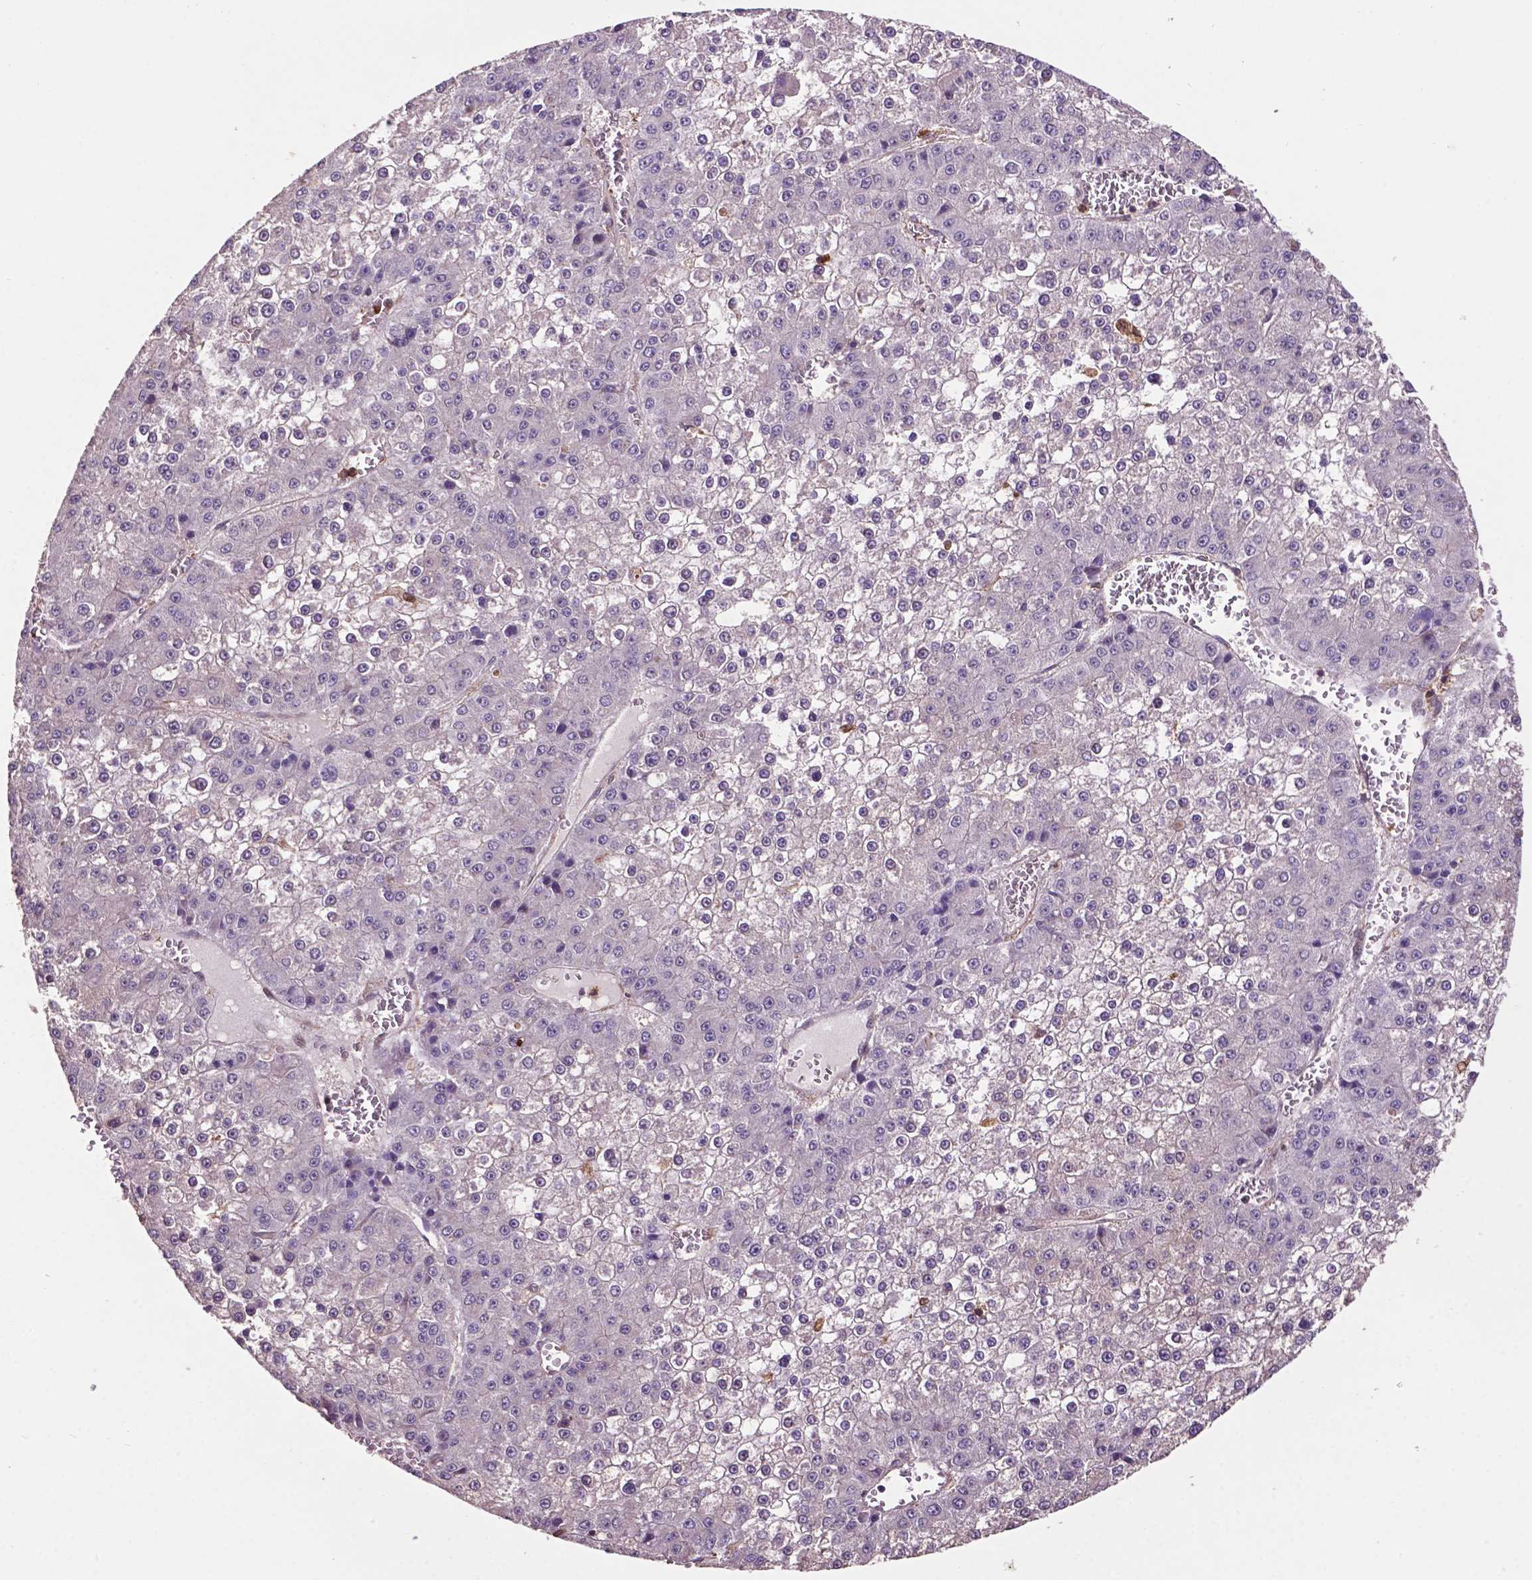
{"staining": {"intensity": "negative", "quantity": "none", "location": "none"}, "tissue": "liver cancer", "cell_type": "Tumor cells", "image_type": "cancer", "snomed": [{"axis": "morphology", "description": "Carcinoma, Hepatocellular, NOS"}, {"axis": "topography", "description": "Liver"}], "caption": "The immunohistochemistry (IHC) histopathology image has no significant positivity in tumor cells of hepatocellular carcinoma (liver) tissue.", "gene": "SMAD3", "patient": {"sex": "female", "age": 73}}